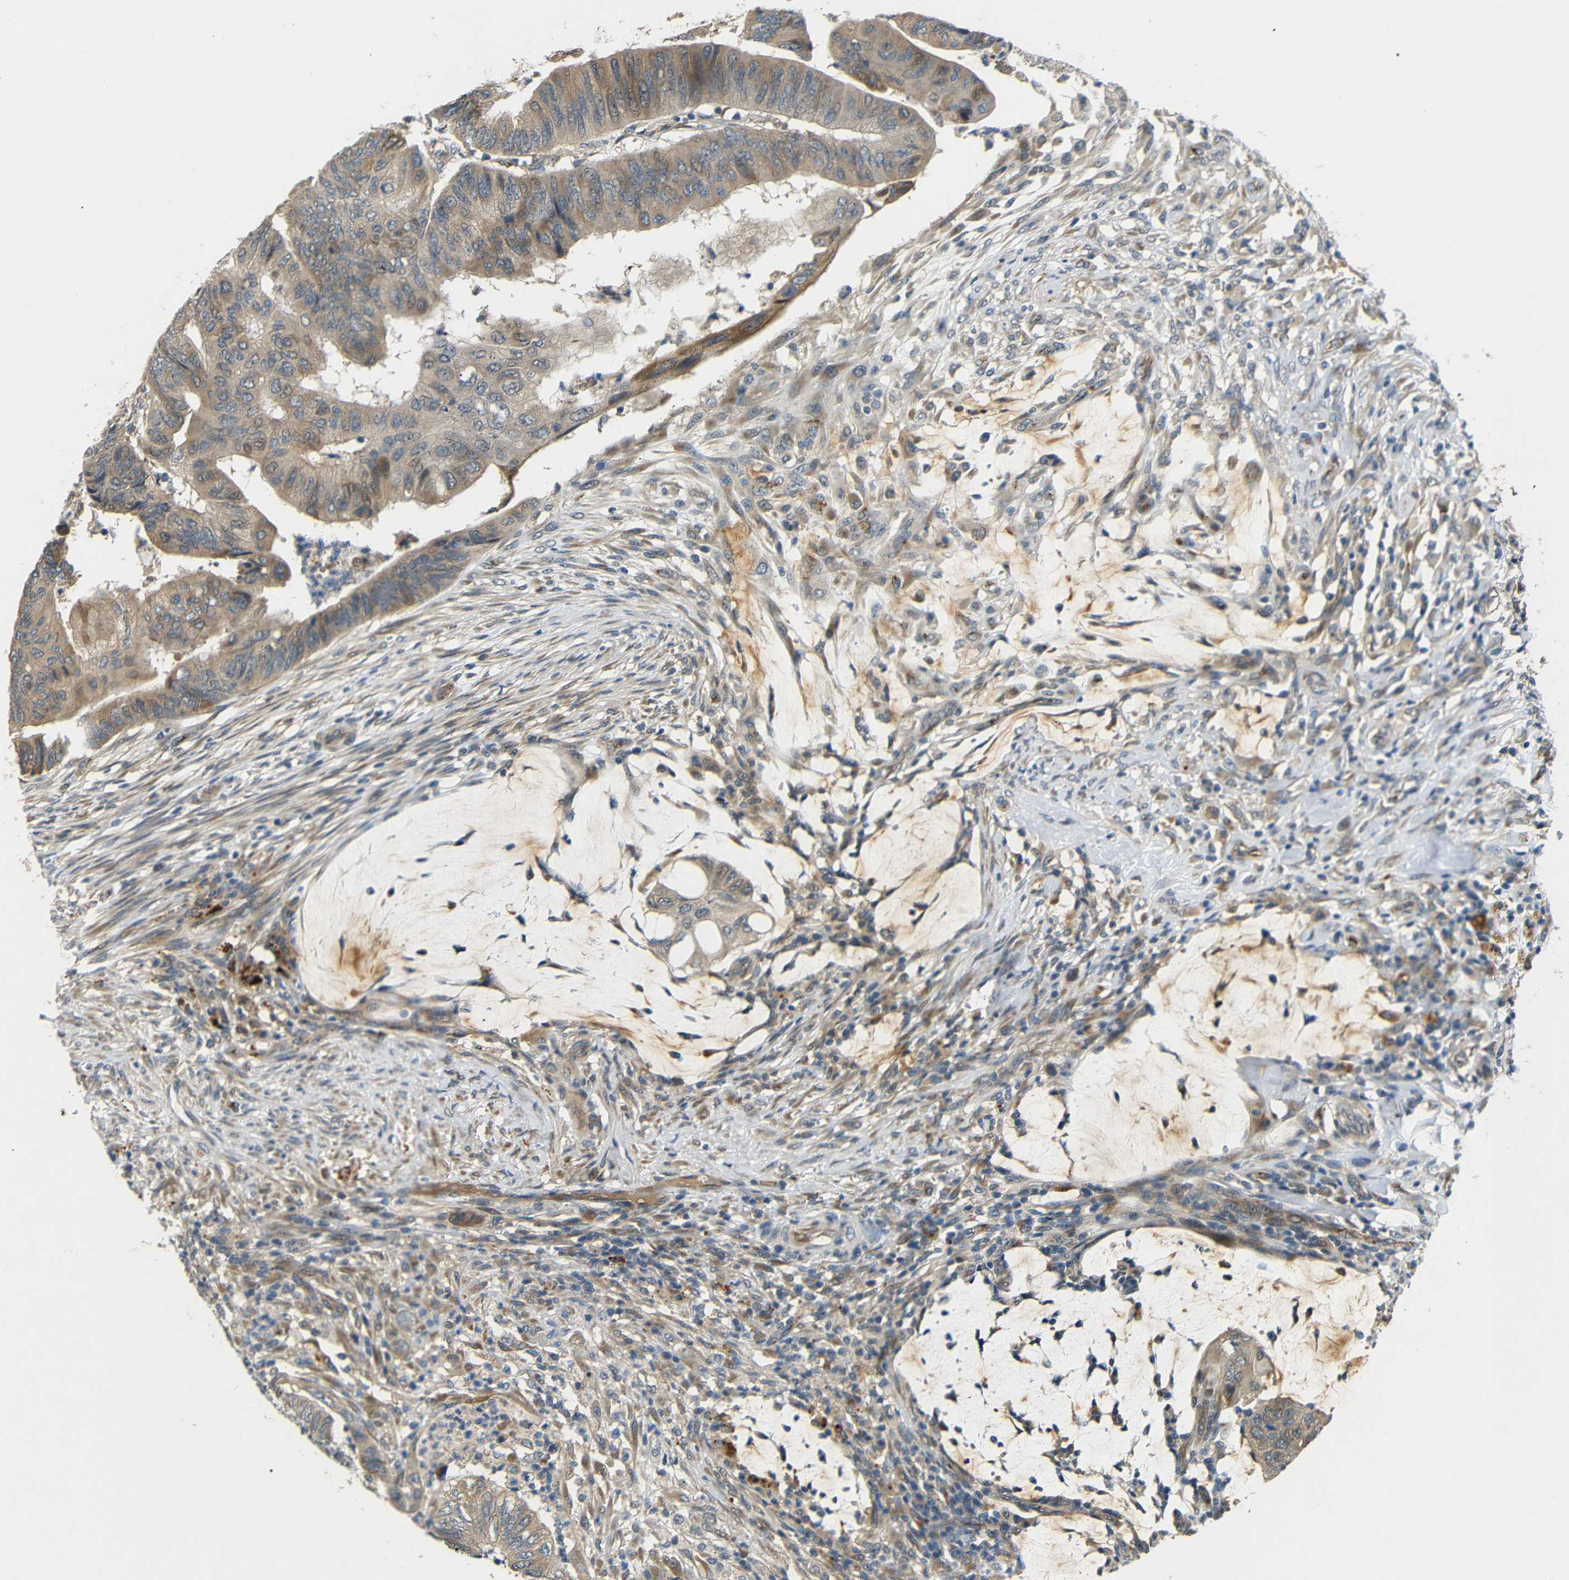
{"staining": {"intensity": "weak", "quantity": ">75%", "location": "cytoplasmic/membranous"}, "tissue": "colorectal cancer", "cell_type": "Tumor cells", "image_type": "cancer", "snomed": [{"axis": "morphology", "description": "Normal tissue, NOS"}, {"axis": "morphology", "description": "Adenocarcinoma, NOS"}, {"axis": "topography", "description": "Rectum"}, {"axis": "topography", "description": "Peripheral nerve tissue"}], "caption": "Adenocarcinoma (colorectal) stained for a protein (brown) demonstrates weak cytoplasmic/membranous positive staining in approximately >75% of tumor cells.", "gene": "ATP7A", "patient": {"sex": "male", "age": 92}}